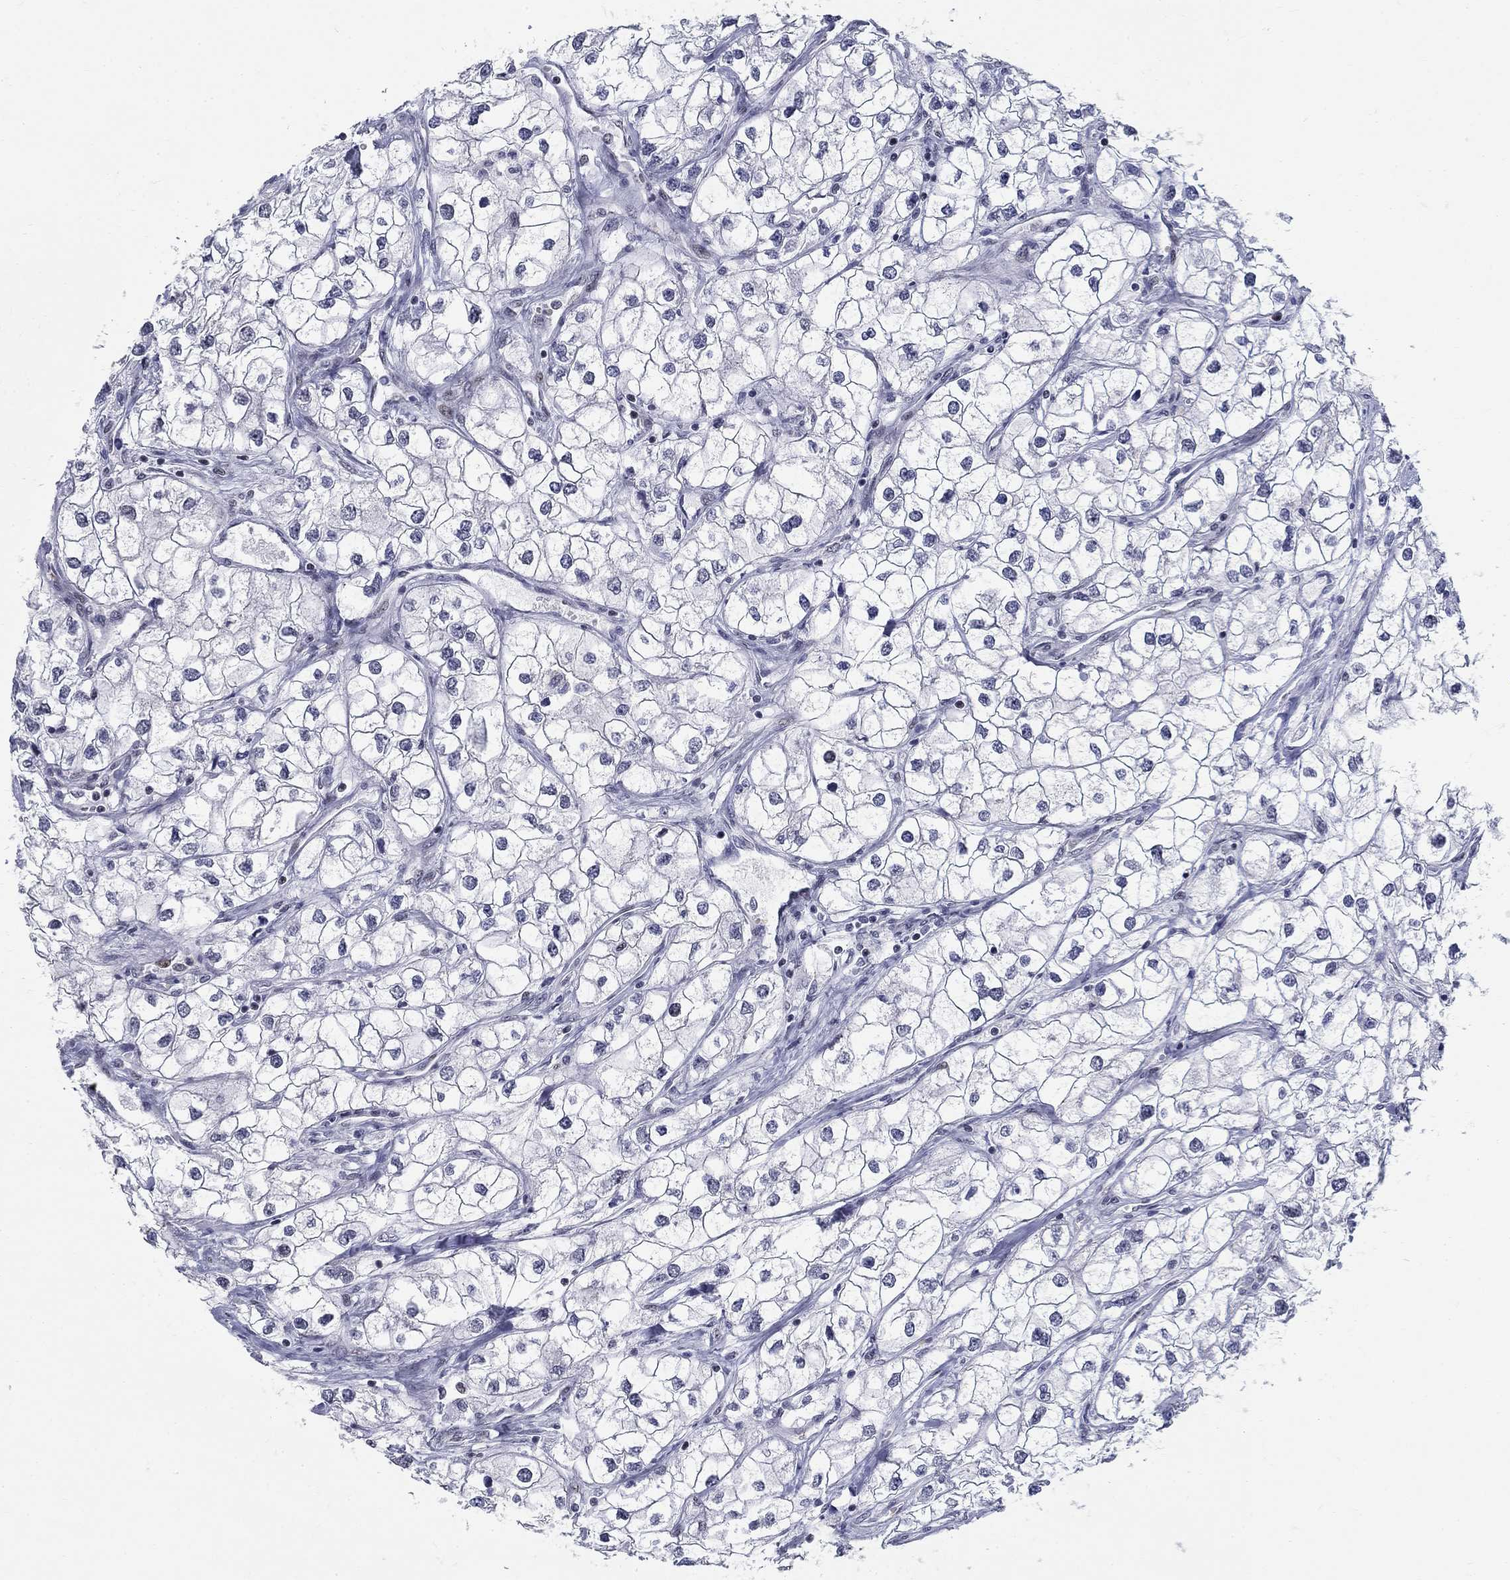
{"staining": {"intensity": "negative", "quantity": "none", "location": "none"}, "tissue": "renal cancer", "cell_type": "Tumor cells", "image_type": "cancer", "snomed": [{"axis": "morphology", "description": "Adenocarcinoma, NOS"}, {"axis": "topography", "description": "Kidney"}], "caption": "DAB immunohistochemical staining of adenocarcinoma (renal) demonstrates no significant positivity in tumor cells.", "gene": "BHLHE22", "patient": {"sex": "male", "age": 59}}